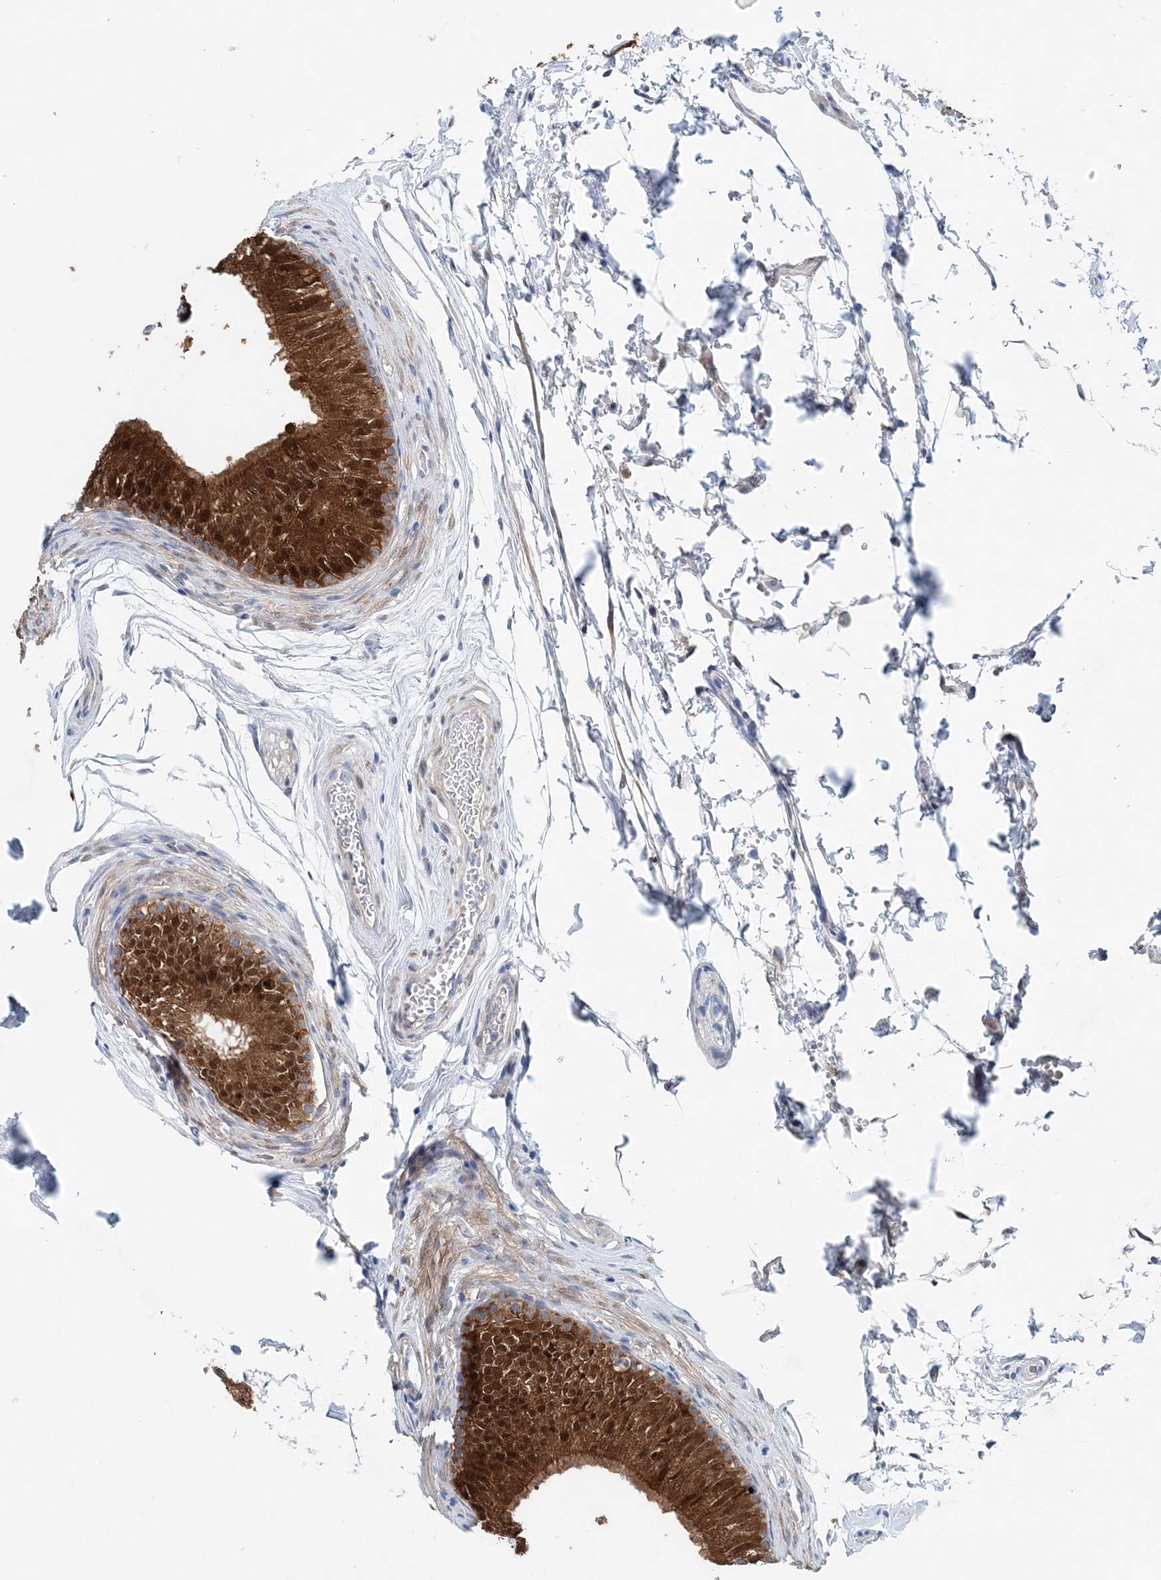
{"staining": {"intensity": "strong", "quantity": ">75%", "location": "cytoplasmic/membranous,nuclear"}, "tissue": "epididymis", "cell_type": "Glandular cells", "image_type": "normal", "snomed": [{"axis": "morphology", "description": "Normal tissue, NOS"}, {"axis": "topography", "description": "Epididymis"}], "caption": "Protein staining of benign epididymis exhibits strong cytoplasmic/membranous,nuclear expression in about >75% of glandular cells. (Stains: DAB (3,3'-diaminobenzidine) in brown, nuclei in blue, Microscopy: brightfield microscopy at high magnification).", "gene": "PFN2", "patient": {"sex": "male", "age": 36}}